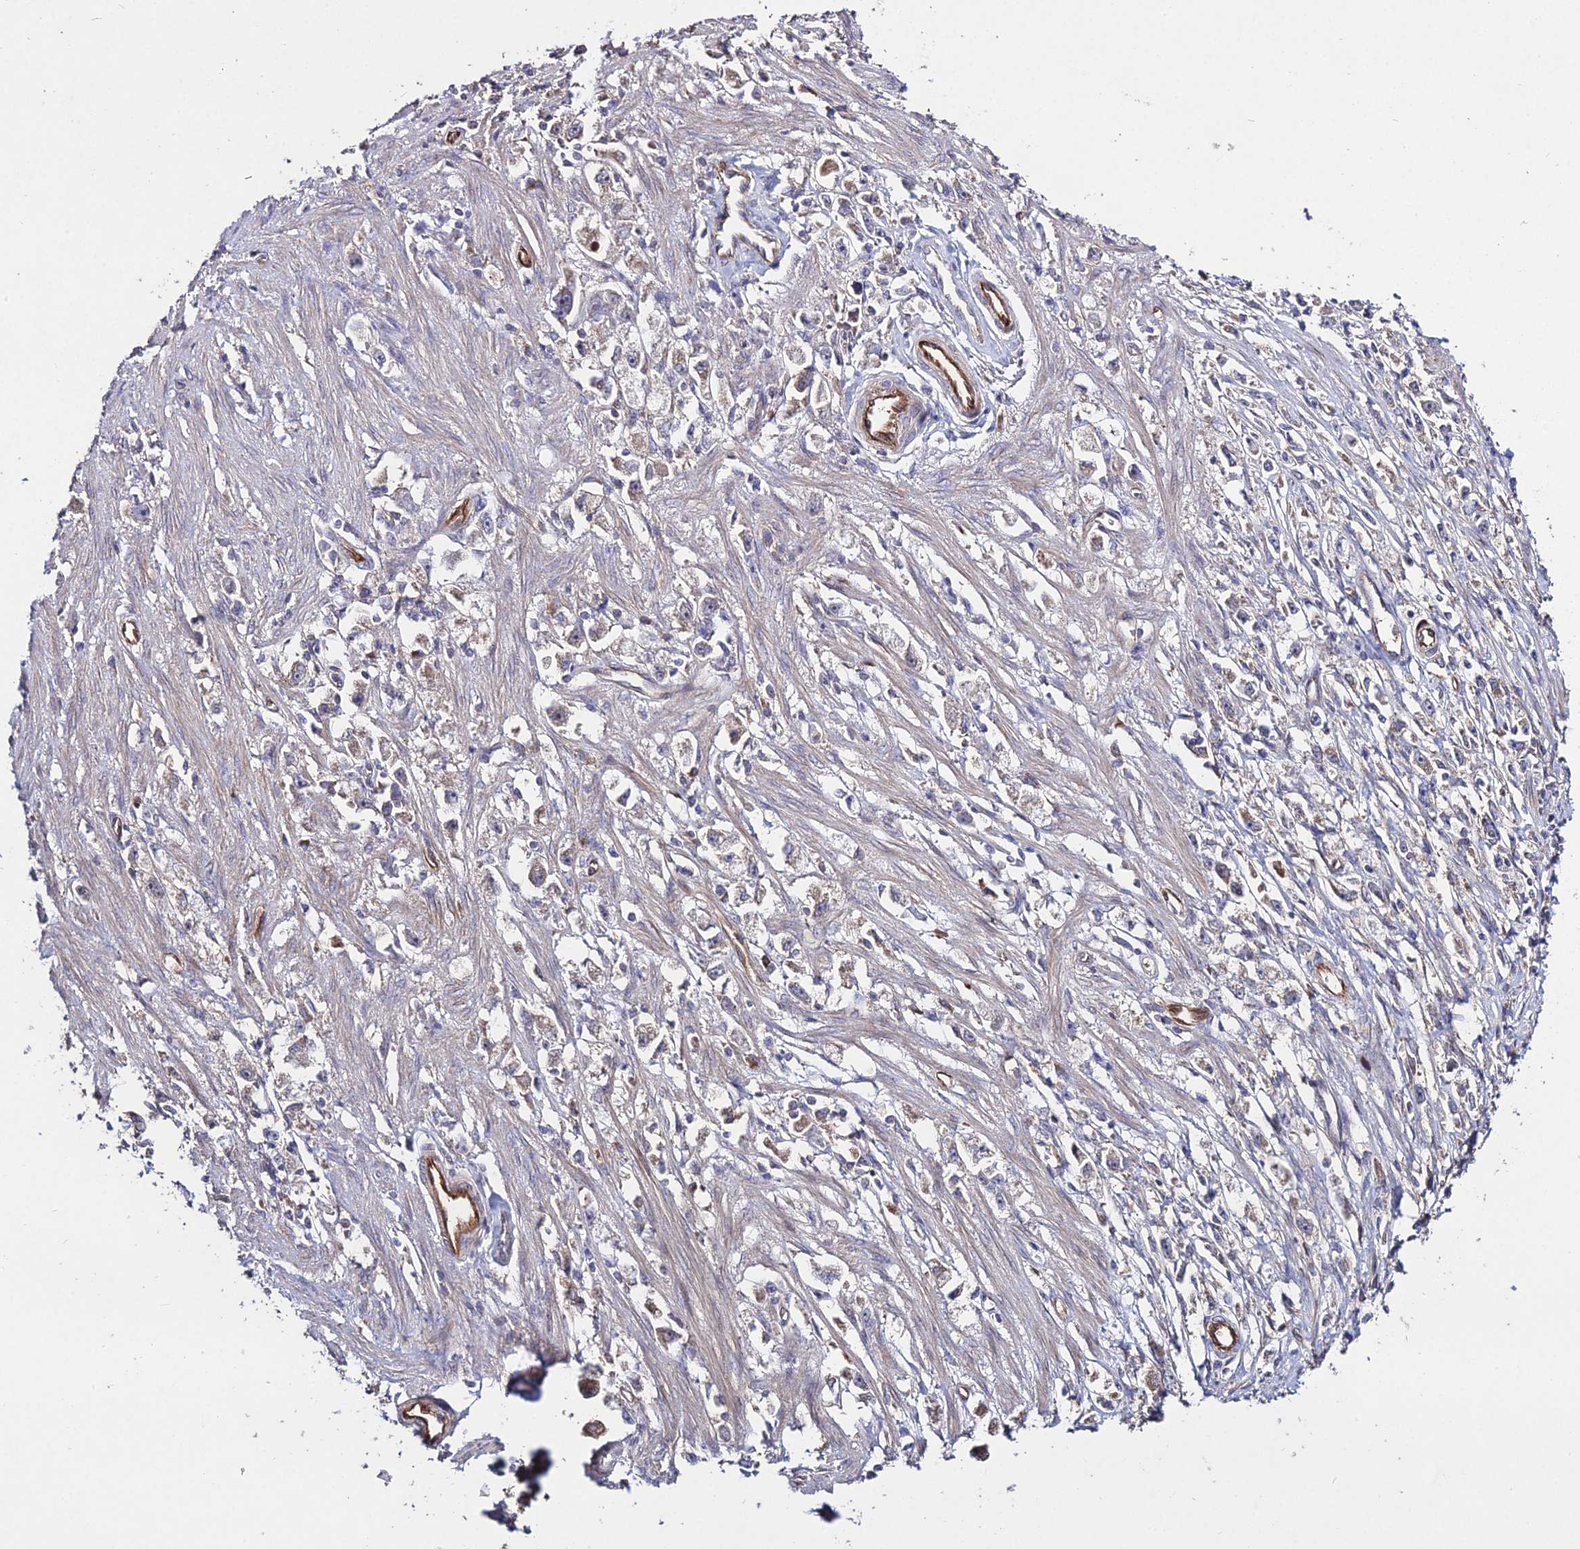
{"staining": {"intensity": "moderate", "quantity": "<25%", "location": "cytoplasmic/membranous"}, "tissue": "stomach cancer", "cell_type": "Tumor cells", "image_type": "cancer", "snomed": [{"axis": "morphology", "description": "Adenocarcinoma, NOS"}, {"axis": "topography", "description": "Stomach"}], "caption": "IHC staining of stomach cancer (adenocarcinoma), which exhibits low levels of moderate cytoplasmic/membranous staining in about <25% of tumor cells indicating moderate cytoplasmic/membranous protein expression. The staining was performed using DAB (3,3'-diaminobenzidine) (brown) for protein detection and nuclei were counterstained in hematoxylin (blue).", "gene": "GRTP1", "patient": {"sex": "female", "age": 59}}